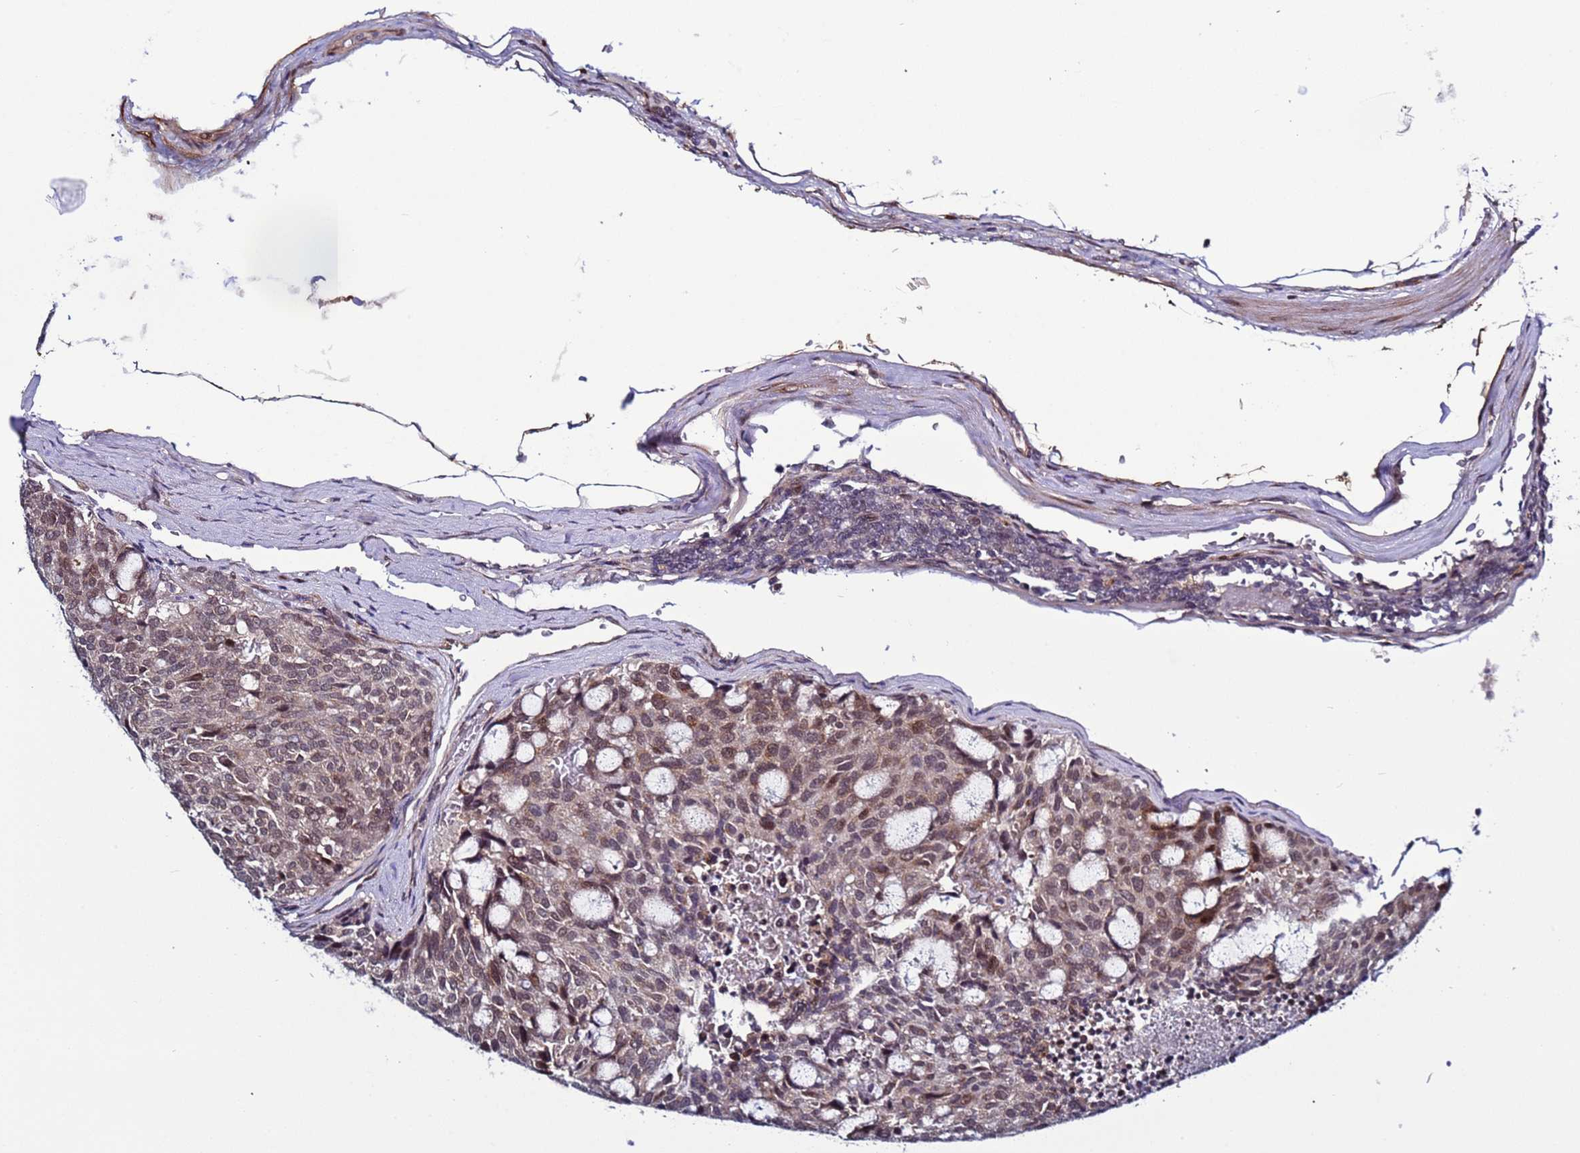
{"staining": {"intensity": "weak", "quantity": ">75%", "location": "cytoplasmic/membranous,nuclear"}, "tissue": "carcinoid", "cell_type": "Tumor cells", "image_type": "cancer", "snomed": [{"axis": "morphology", "description": "Carcinoid, malignant, NOS"}, {"axis": "topography", "description": "Pancreas"}], "caption": "An IHC image of neoplastic tissue is shown. Protein staining in brown labels weak cytoplasmic/membranous and nuclear positivity in carcinoid within tumor cells.", "gene": "POLR2D", "patient": {"sex": "female", "age": 54}}